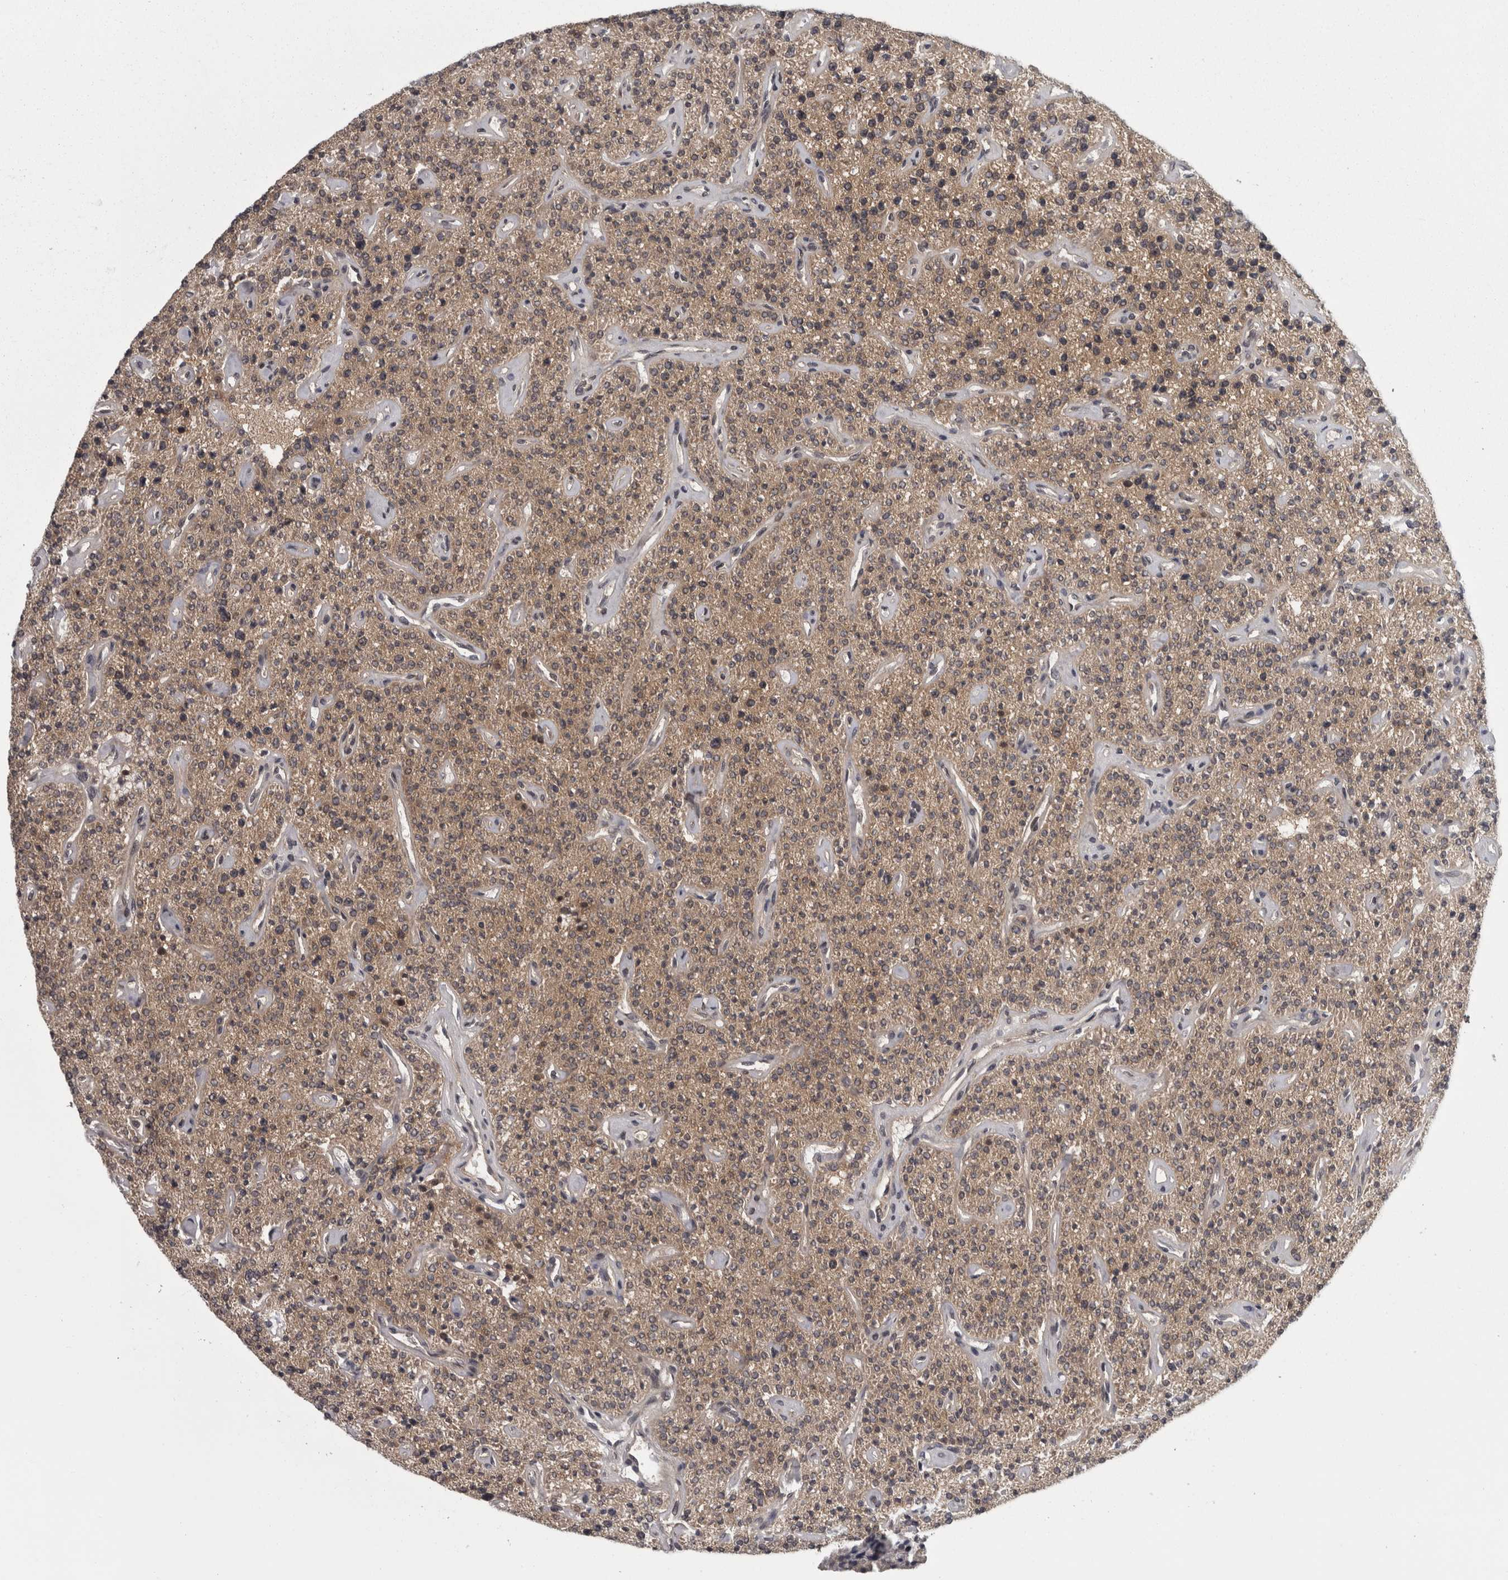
{"staining": {"intensity": "moderate", "quantity": ">75%", "location": "cytoplasmic/membranous"}, "tissue": "parathyroid gland", "cell_type": "Glandular cells", "image_type": "normal", "snomed": [{"axis": "morphology", "description": "Normal tissue, NOS"}, {"axis": "topography", "description": "Parathyroid gland"}], "caption": "Immunohistochemical staining of normal human parathyroid gland demonstrates >75% levels of moderate cytoplasmic/membranous protein staining in about >75% of glandular cells. (Stains: DAB (3,3'-diaminobenzidine) in brown, nuclei in blue, Microscopy: brightfield microscopy at high magnification).", "gene": "CACYBP", "patient": {"sex": "male", "age": 46}}